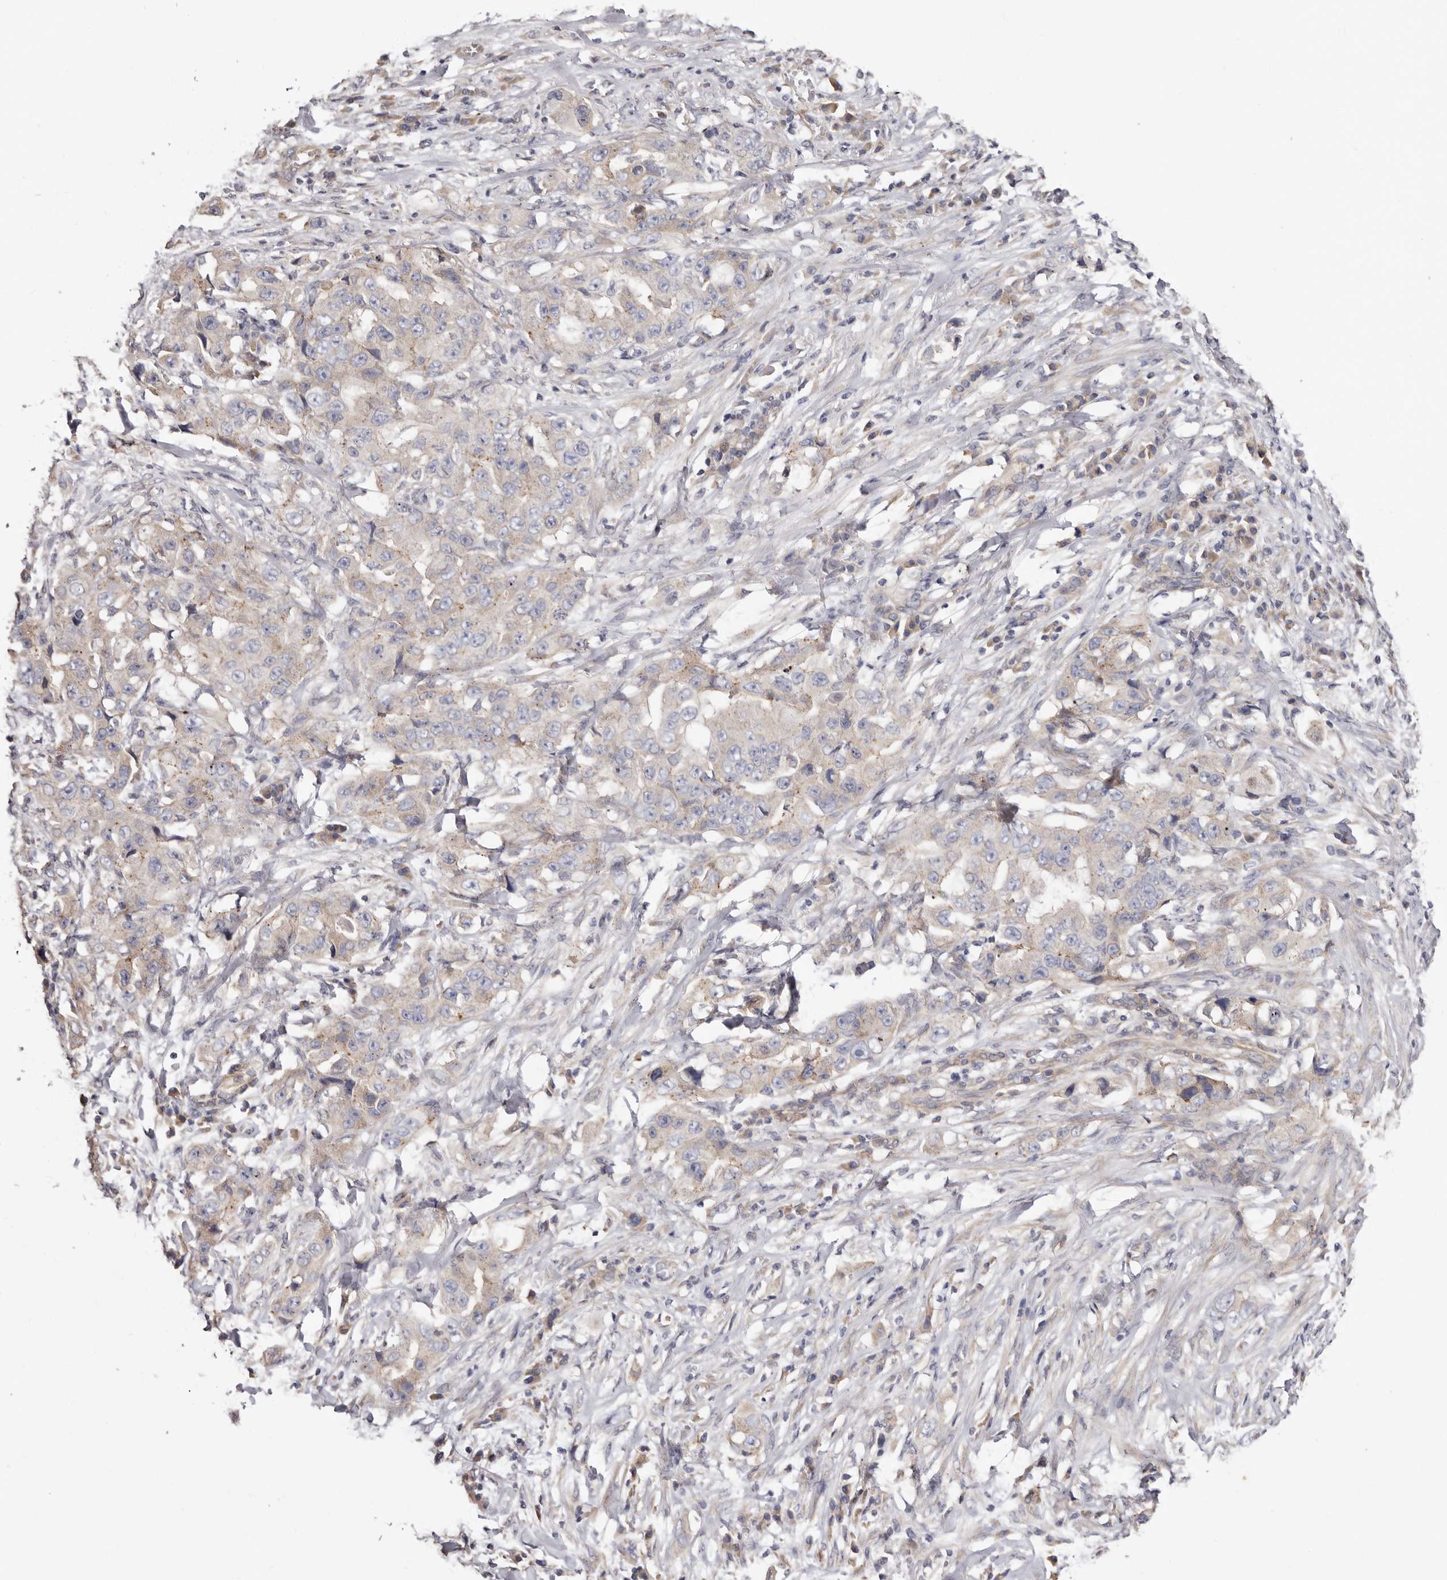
{"staining": {"intensity": "weak", "quantity": "<25%", "location": "cytoplasmic/membranous"}, "tissue": "lung cancer", "cell_type": "Tumor cells", "image_type": "cancer", "snomed": [{"axis": "morphology", "description": "Adenocarcinoma, NOS"}, {"axis": "topography", "description": "Lung"}], "caption": "High power microscopy image of an IHC photomicrograph of adenocarcinoma (lung), revealing no significant positivity in tumor cells.", "gene": "FAM167B", "patient": {"sex": "female", "age": 51}}